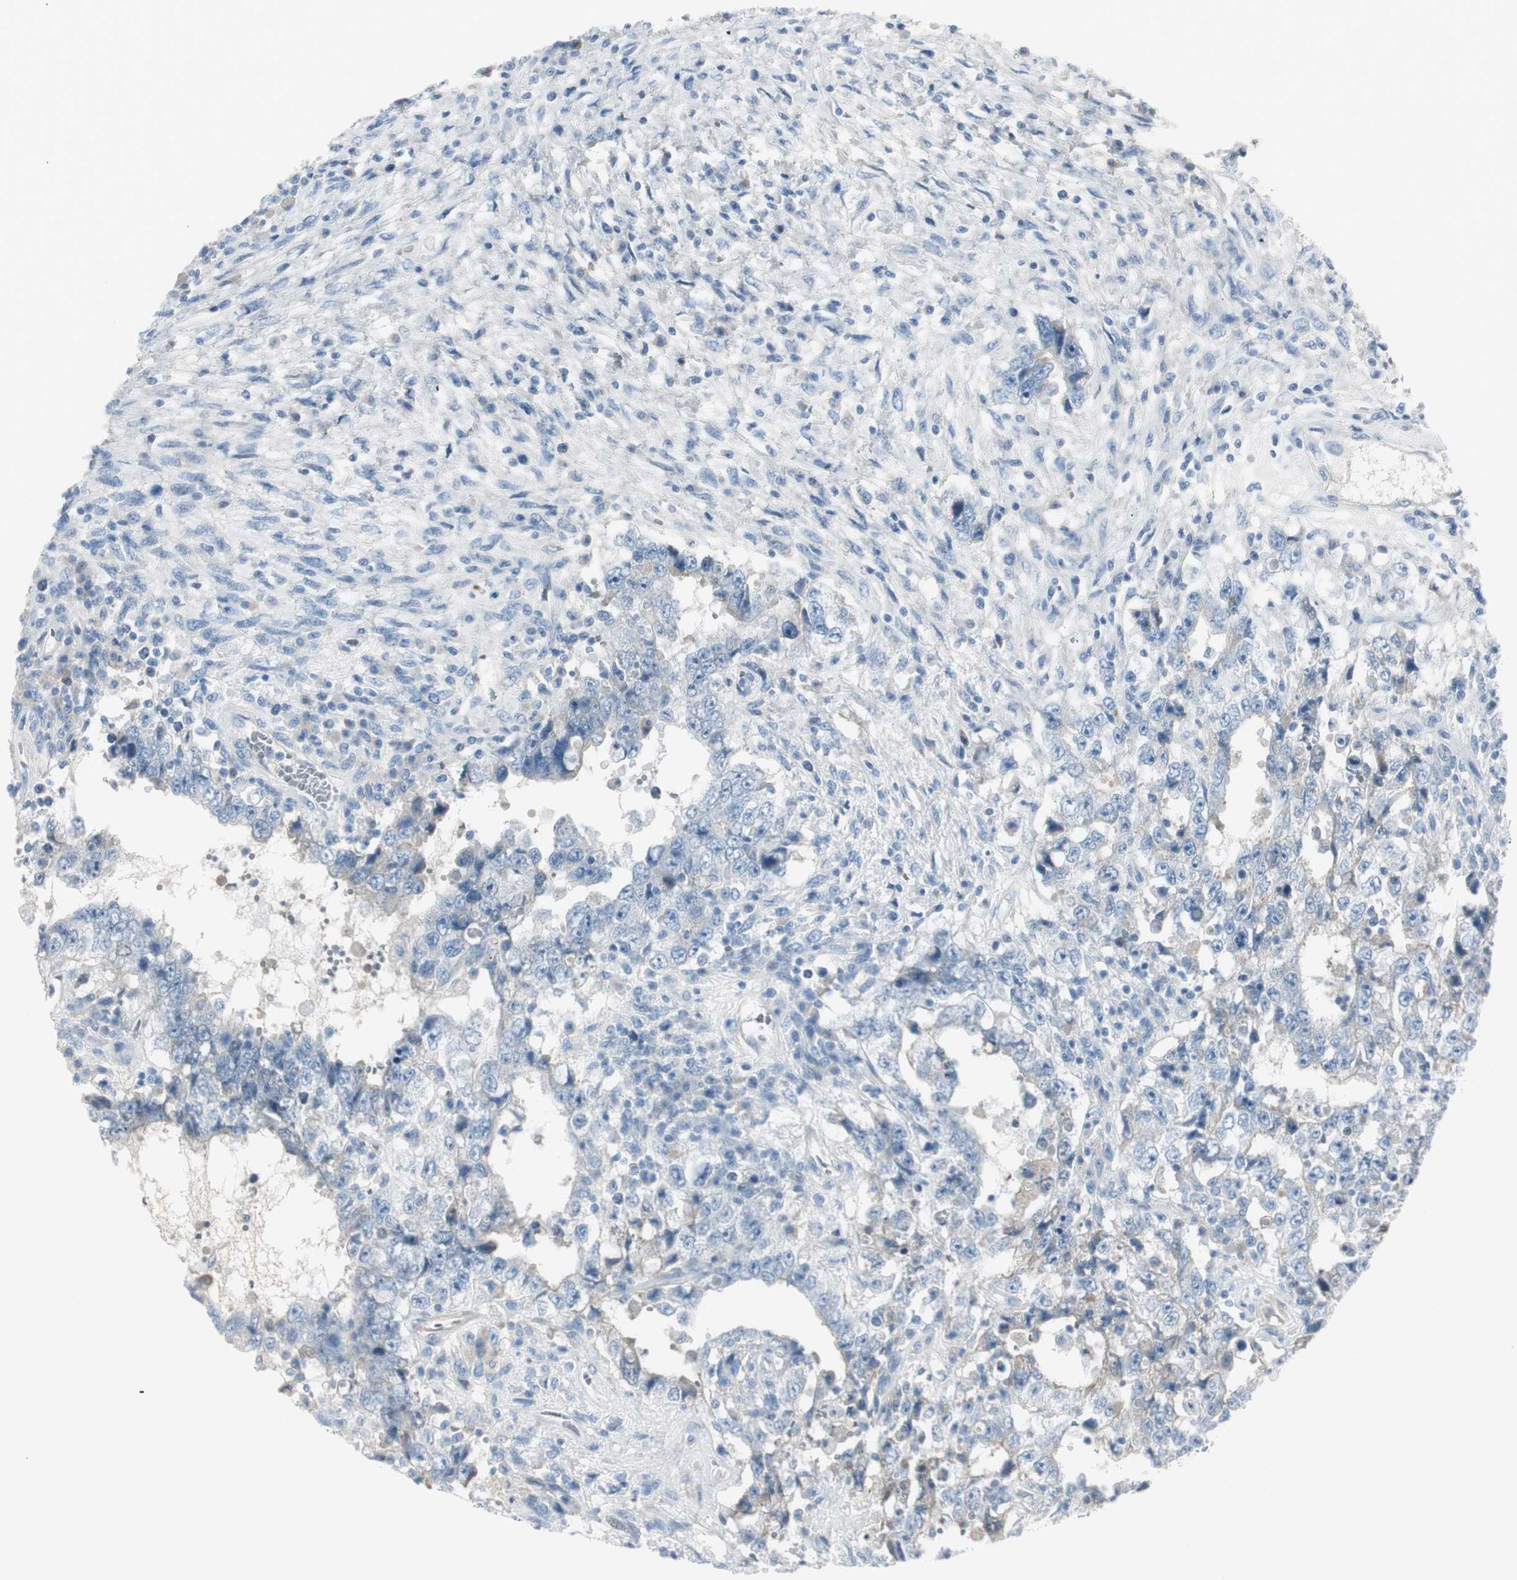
{"staining": {"intensity": "negative", "quantity": "none", "location": "none"}, "tissue": "testis cancer", "cell_type": "Tumor cells", "image_type": "cancer", "snomed": [{"axis": "morphology", "description": "Carcinoma, Embryonal, NOS"}, {"axis": "topography", "description": "Testis"}], "caption": "Immunohistochemical staining of human testis embryonal carcinoma displays no significant expression in tumor cells. (DAB IHC with hematoxylin counter stain).", "gene": "CACNA2D1", "patient": {"sex": "male", "age": 26}}